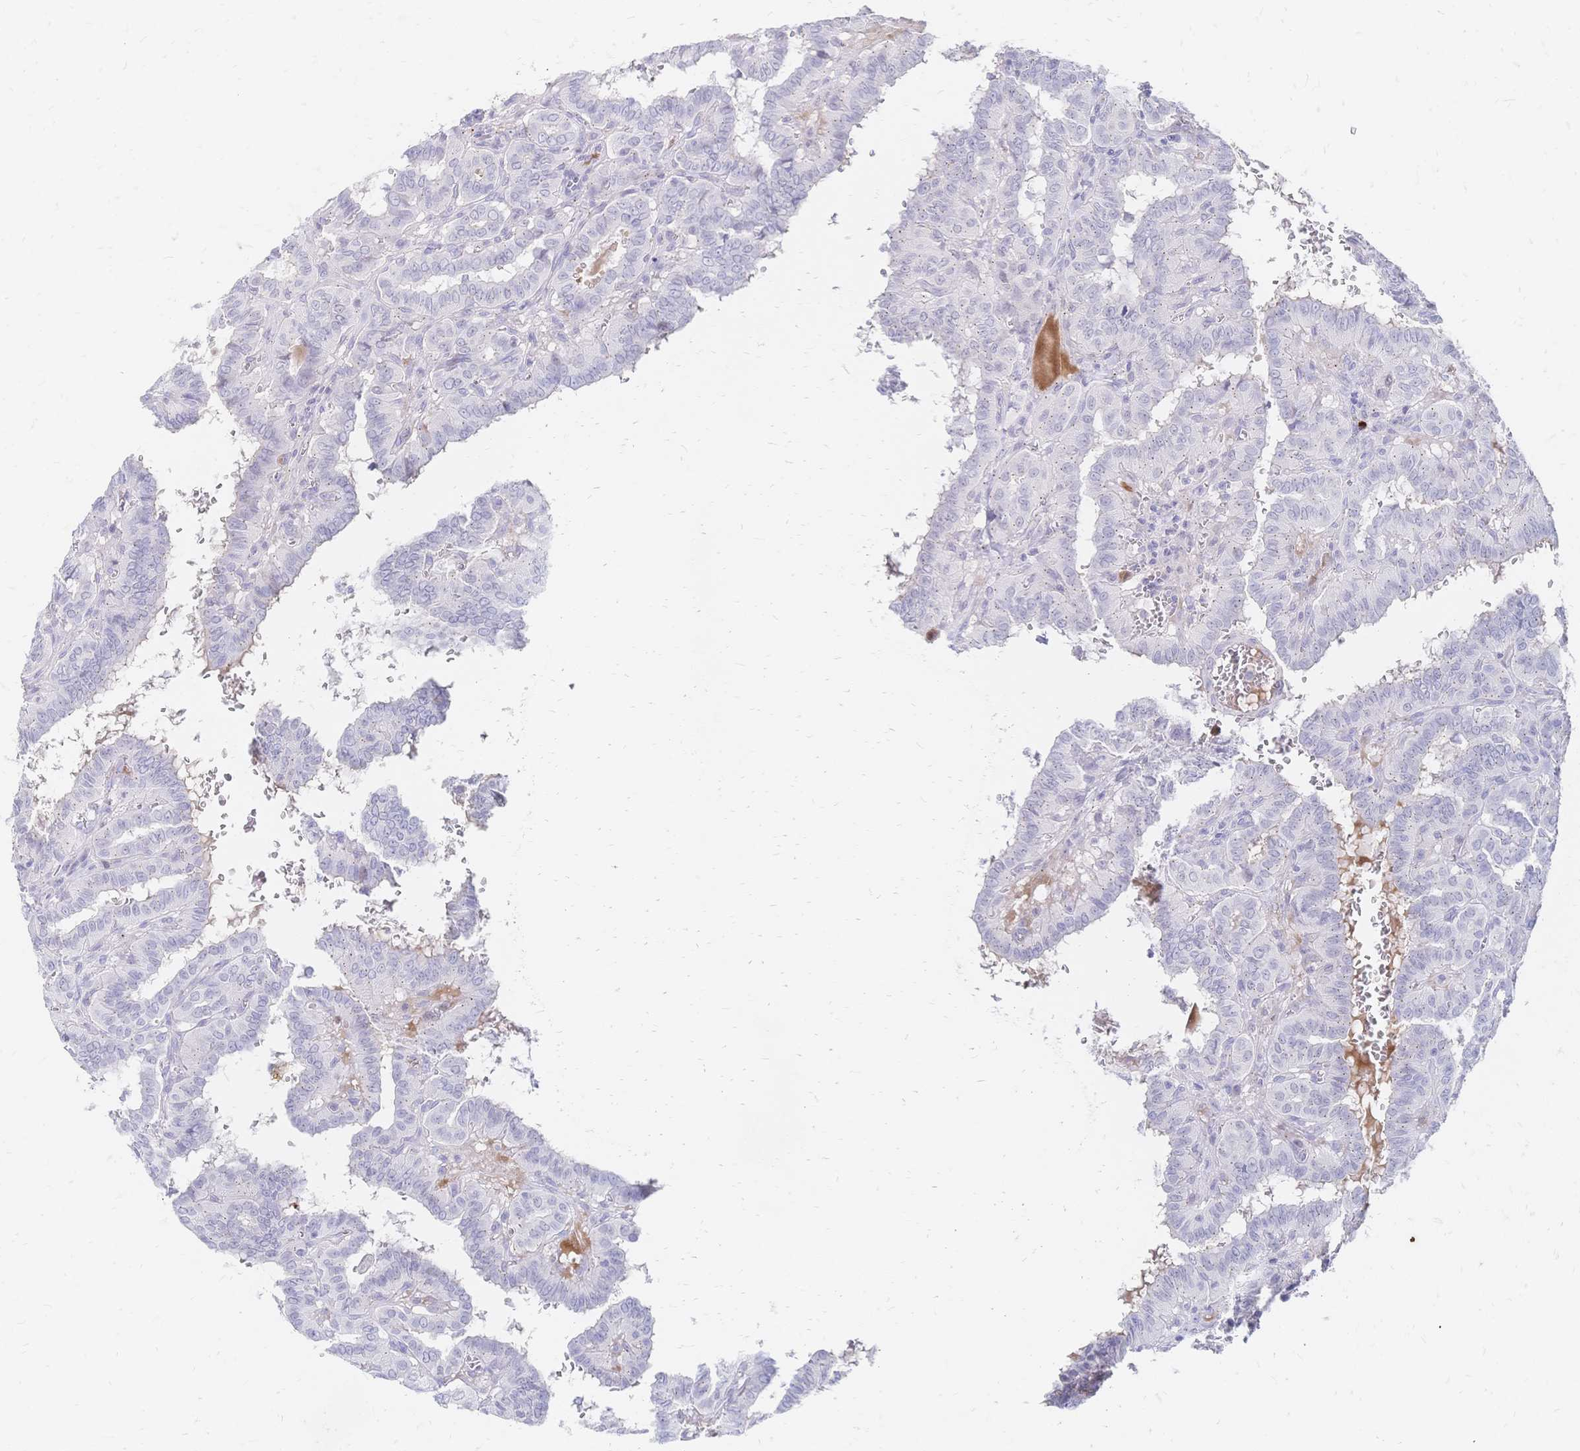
{"staining": {"intensity": "negative", "quantity": "none", "location": "none"}, "tissue": "thyroid cancer", "cell_type": "Tumor cells", "image_type": "cancer", "snomed": [{"axis": "morphology", "description": "Papillary adenocarcinoma, NOS"}, {"axis": "topography", "description": "Thyroid gland"}], "caption": "Human thyroid papillary adenocarcinoma stained for a protein using IHC demonstrates no staining in tumor cells.", "gene": "PSORS1C2", "patient": {"sex": "female", "age": 21}}